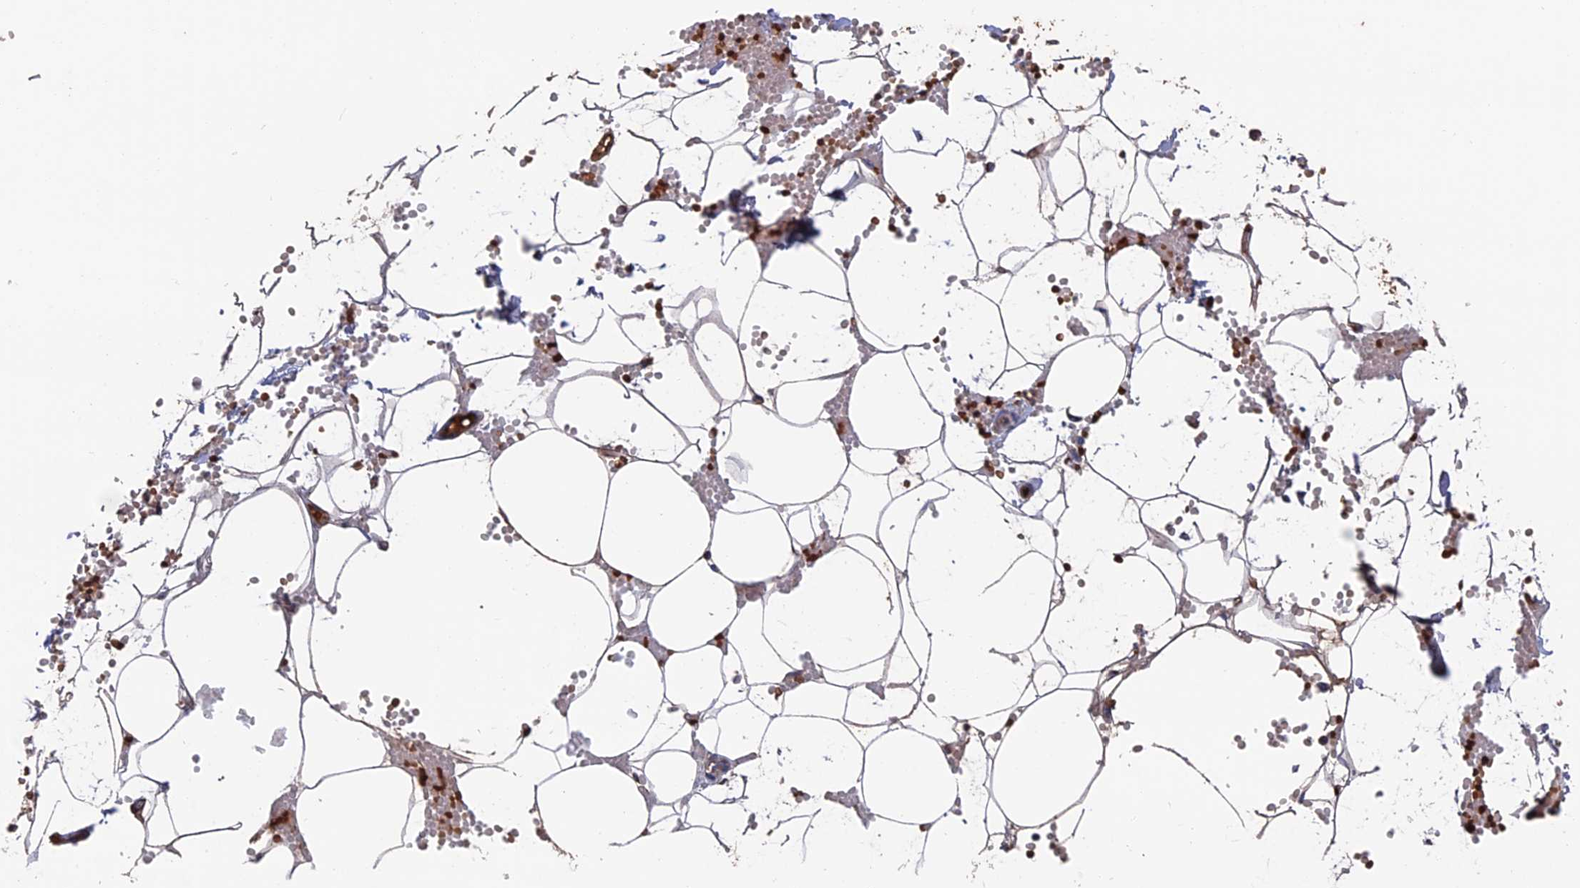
{"staining": {"intensity": "weak", "quantity": "25%-75%", "location": "cytoplasmic/membranous"}, "tissue": "adipose tissue", "cell_type": "Adipocytes", "image_type": "normal", "snomed": [{"axis": "morphology", "description": "Normal tissue, NOS"}, {"axis": "topography", "description": "Breast"}], "caption": "Protein expression analysis of benign adipose tissue reveals weak cytoplasmic/membranous positivity in about 25%-75% of adipocytes. (IHC, brightfield microscopy, high magnification).", "gene": "HPF1", "patient": {"sex": "female", "age": 23}}